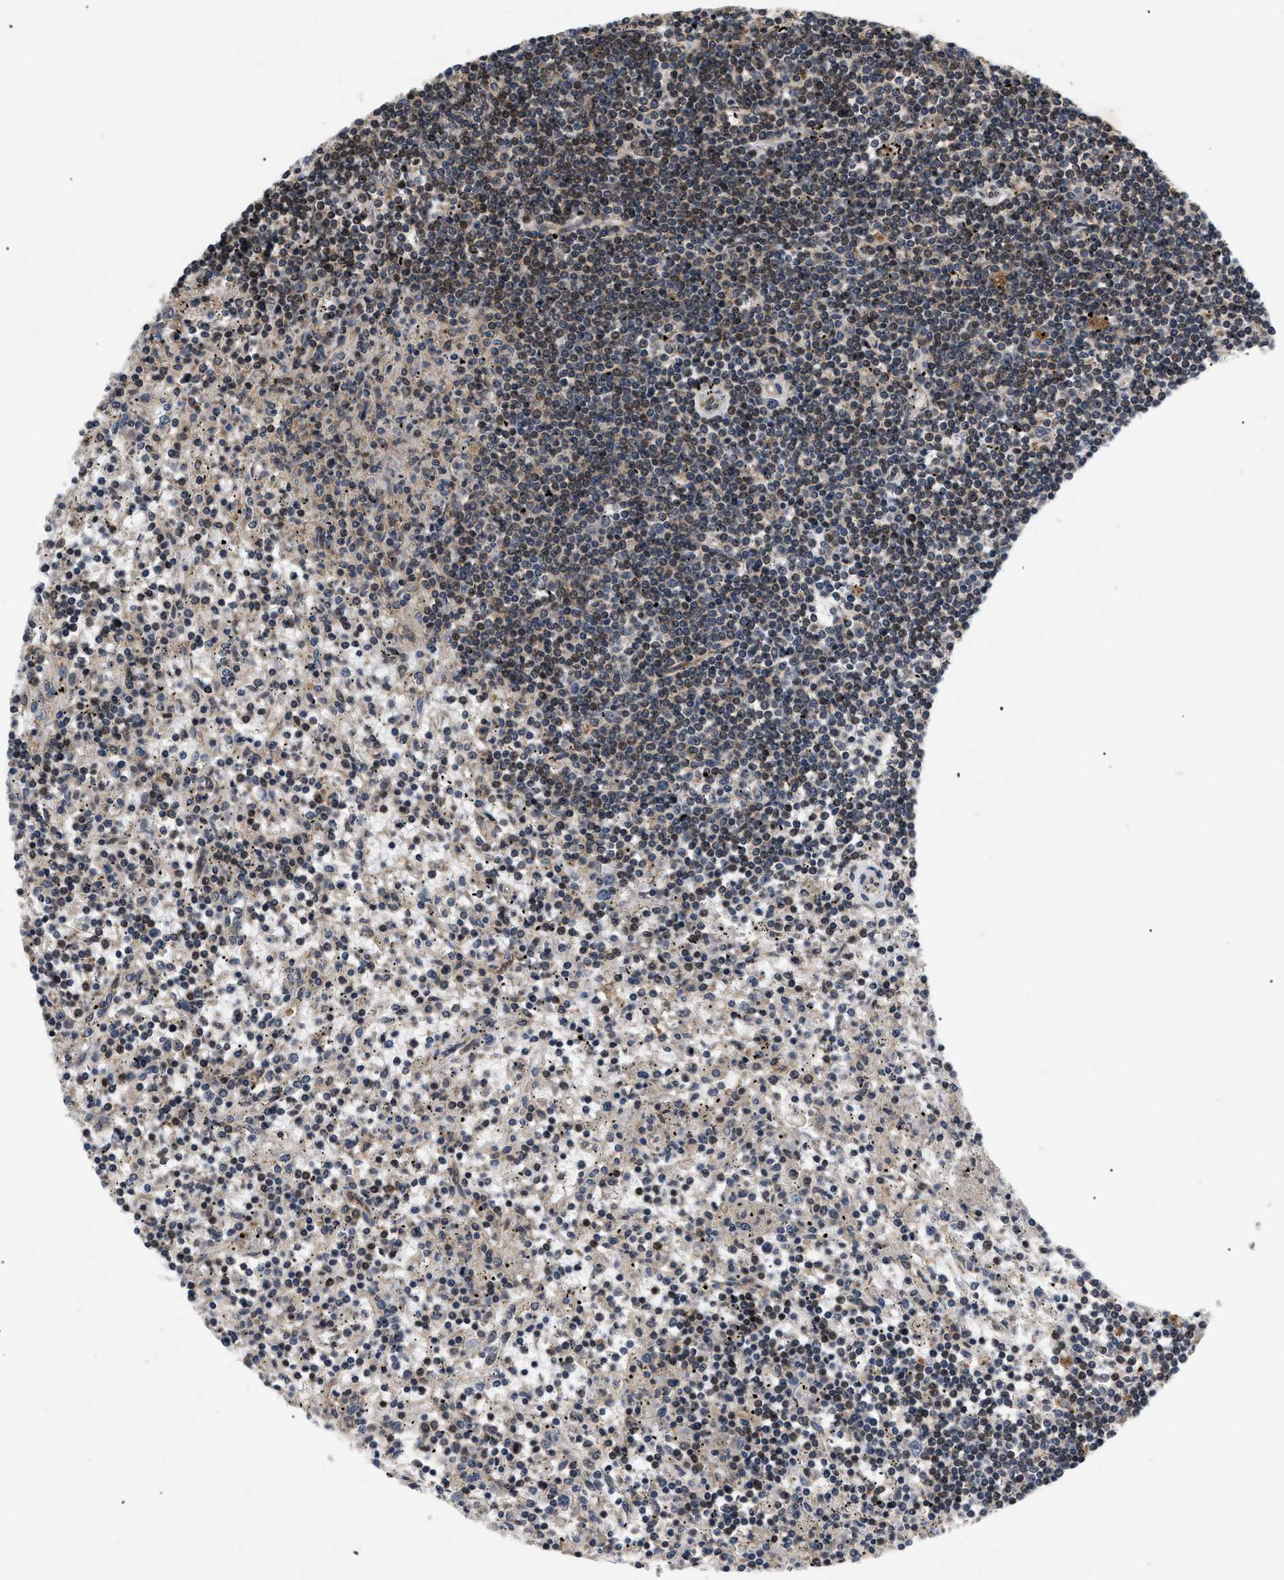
{"staining": {"intensity": "moderate", "quantity": ">75%", "location": "nuclear"}, "tissue": "lymphoma", "cell_type": "Tumor cells", "image_type": "cancer", "snomed": [{"axis": "morphology", "description": "Malignant lymphoma, non-Hodgkin's type, Low grade"}, {"axis": "topography", "description": "Spleen"}], "caption": "A brown stain shows moderate nuclear expression of a protein in malignant lymphoma, non-Hodgkin's type (low-grade) tumor cells.", "gene": "HMGCR", "patient": {"sex": "male", "age": 76}}